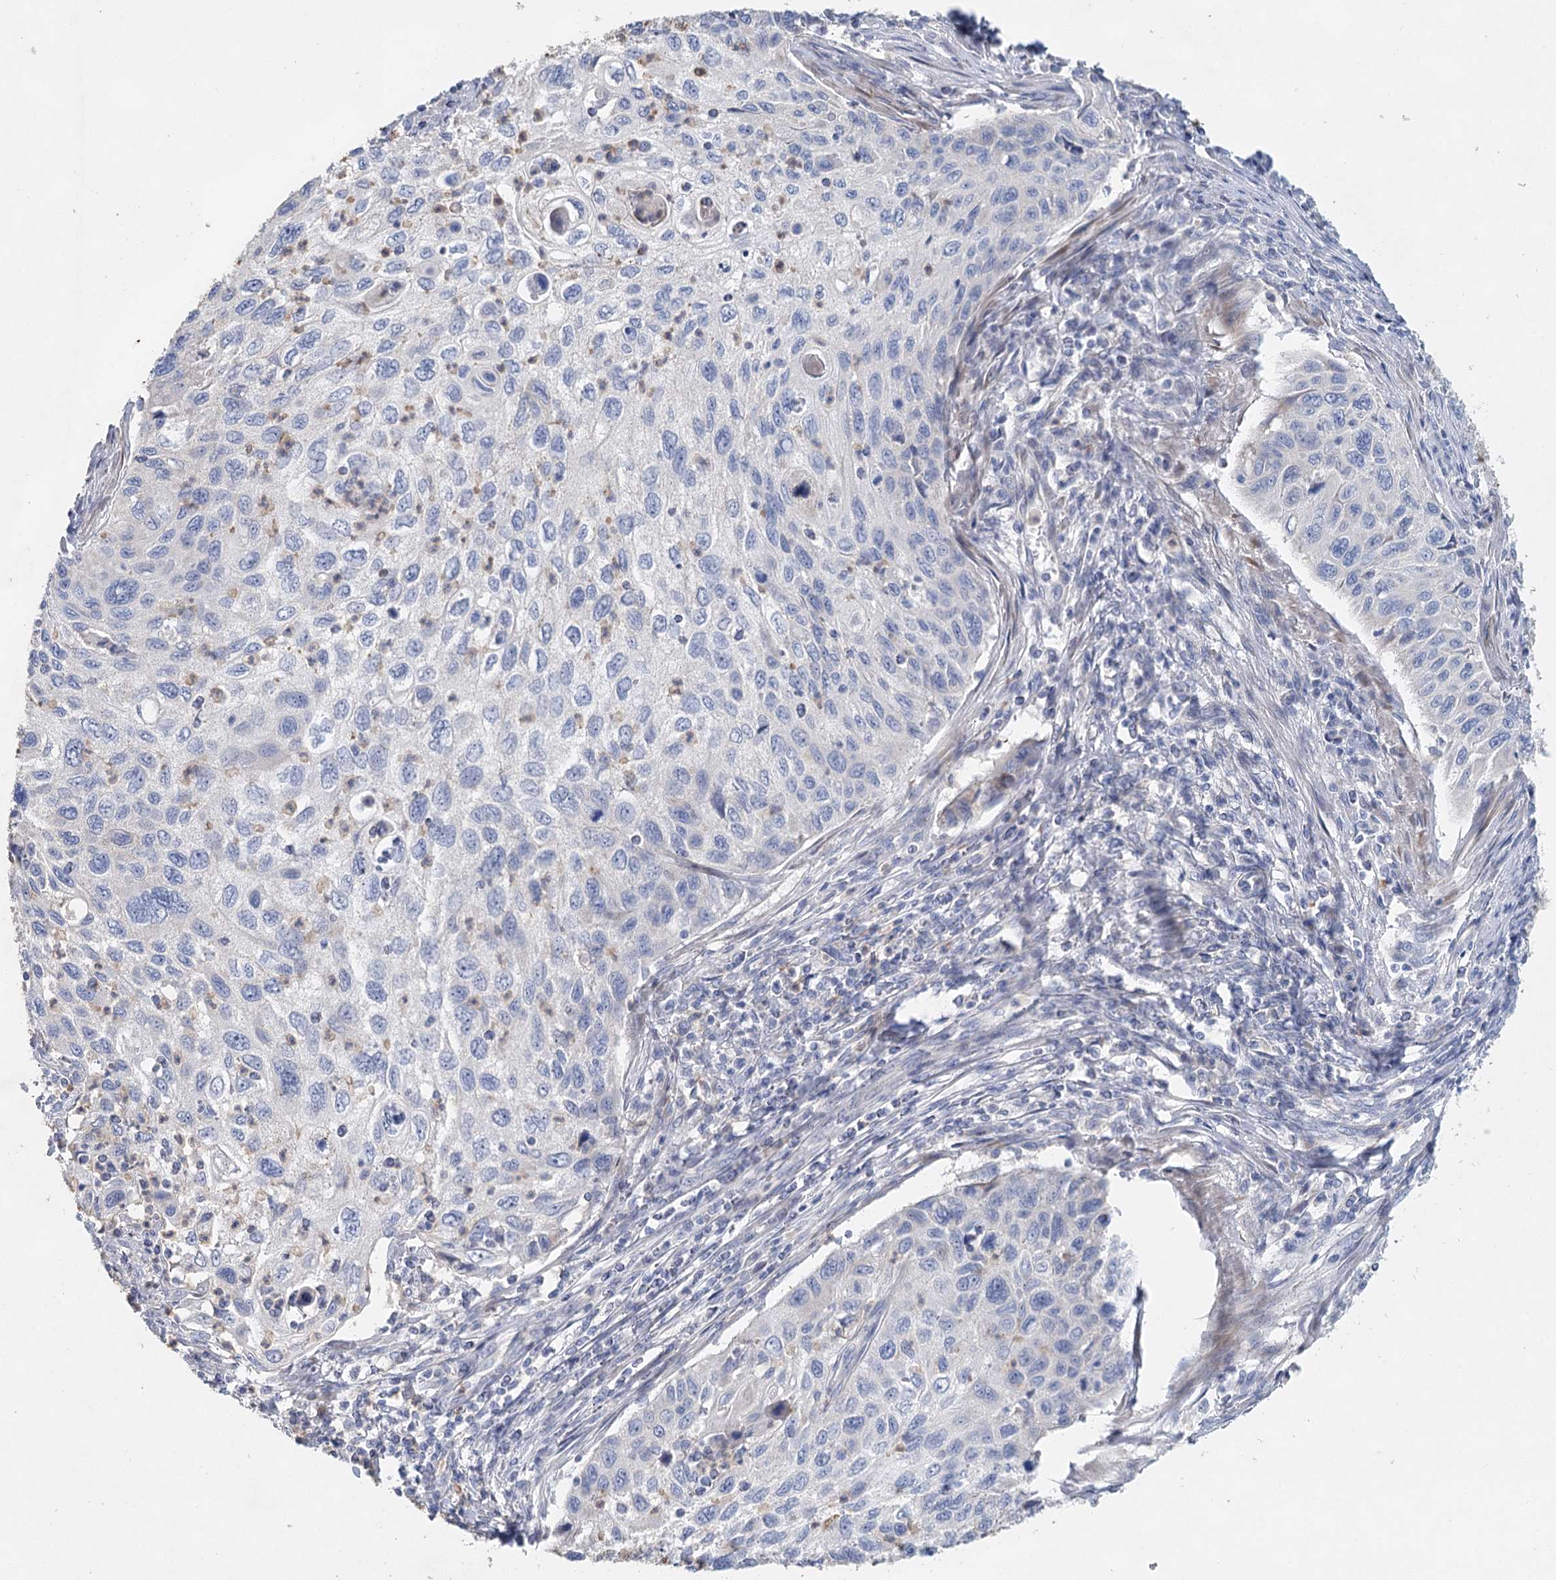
{"staining": {"intensity": "negative", "quantity": "none", "location": "none"}, "tissue": "cervical cancer", "cell_type": "Tumor cells", "image_type": "cancer", "snomed": [{"axis": "morphology", "description": "Squamous cell carcinoma, NOS"}, {"axis": "topography", "description": "Cervix"}], "caption": "The image demonstrates no staining of tumor cells in cervical squamous cell carcinoma. Brightfield microscopy of immunohistochemistry (IHC) stained with DAB (brown) and hematoxylin (blue), captured at high magnification.", "gene": "MYL6B", "patient": {"sex": "female", "age": 70}}